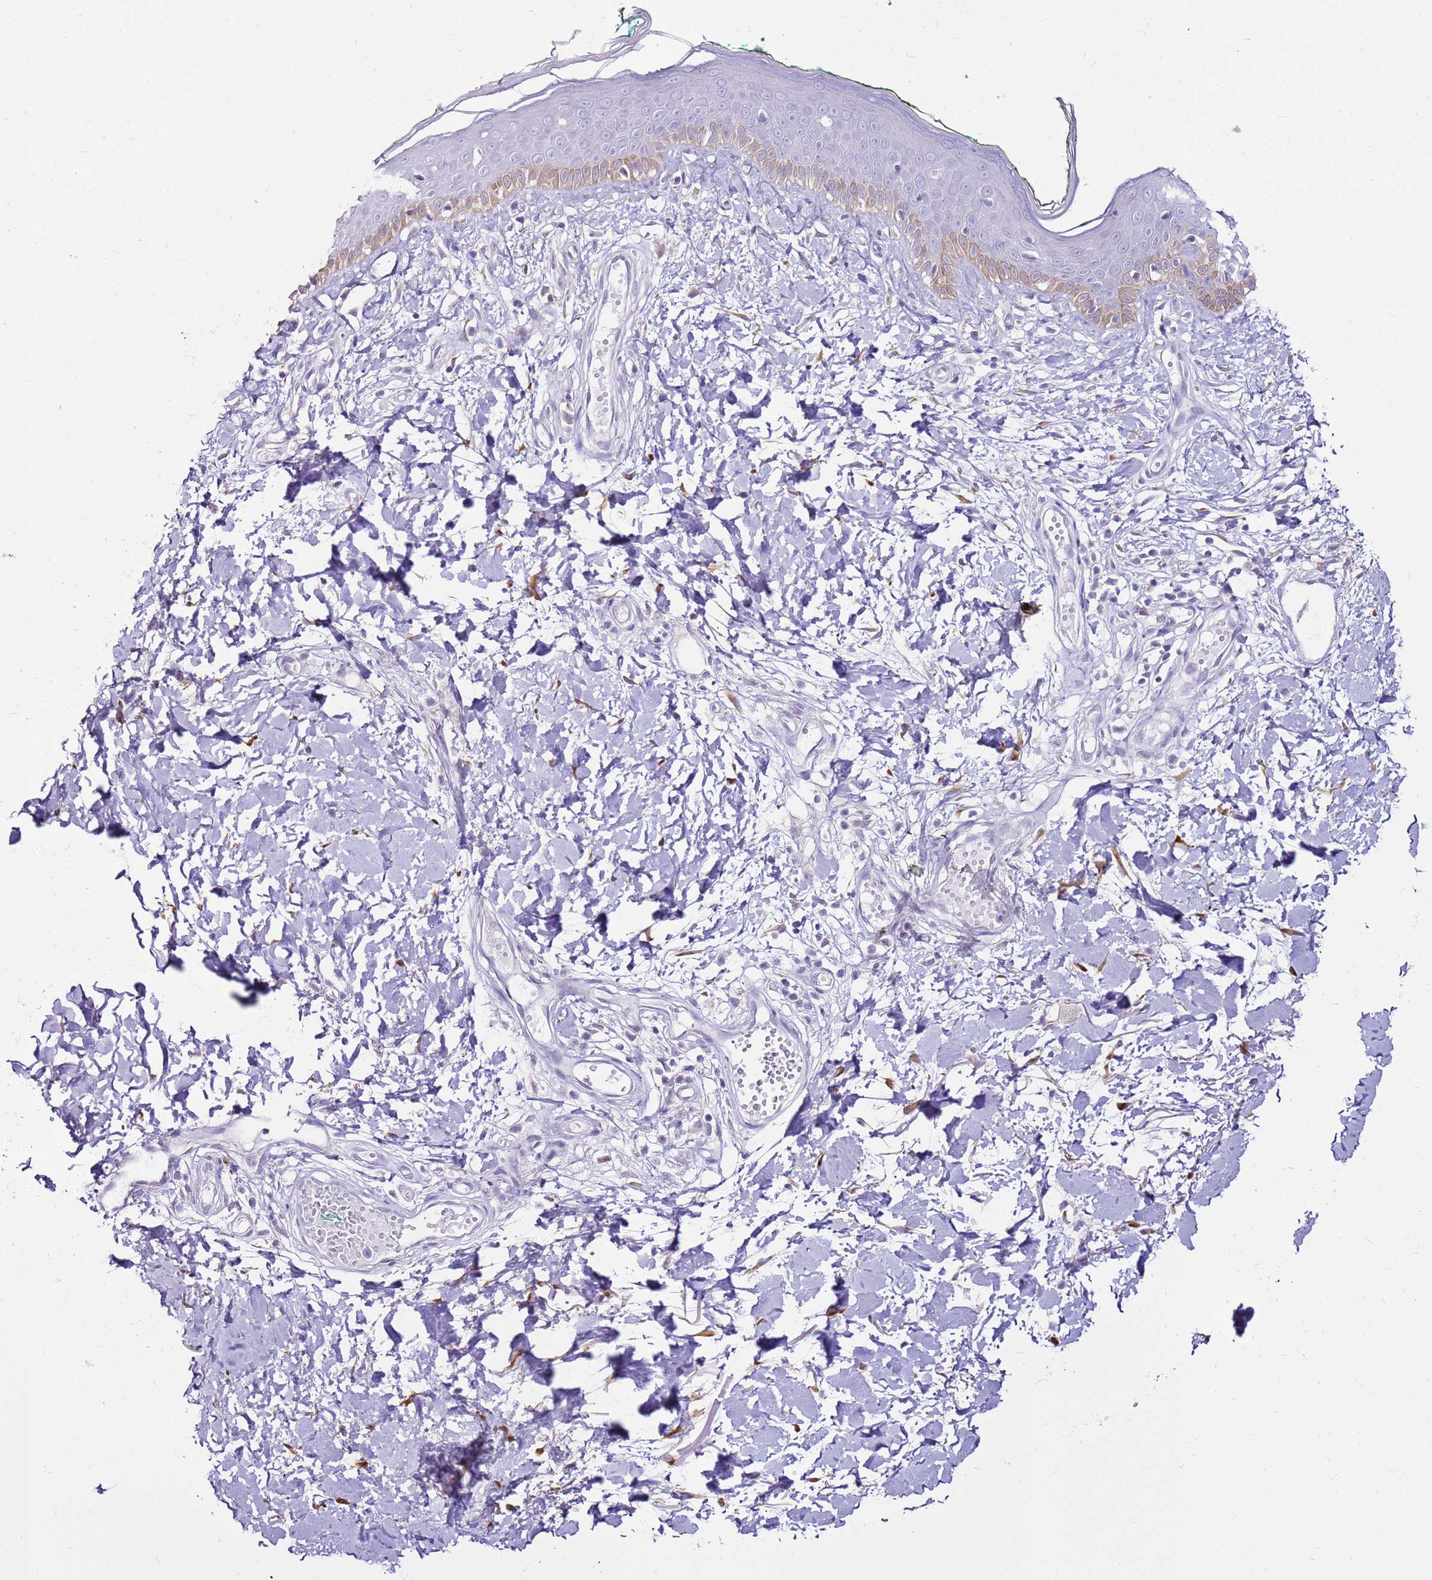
{"staining": {"intensity": "negative", "quantity": "none", "location": "none"}, "tissue": "skin", "cell_type": "Fibroblasts", "image_type": "normal", "snomed": [{"axis": "morphology", "description": "Normal tissue, NOS"}, {"axis": "morphology", "description": "Malignant melanoma, NOS"}, {"axis": "topography", "description": "Skin"}], "caption": "DAB (3,3'-diaminobenzidine) immunohistochemical staining of unremarkable human skin reveals no significant staining in fibroblasts.", "gene": "SLC38A5", "patient": {"sex": "male", "age": 62}}